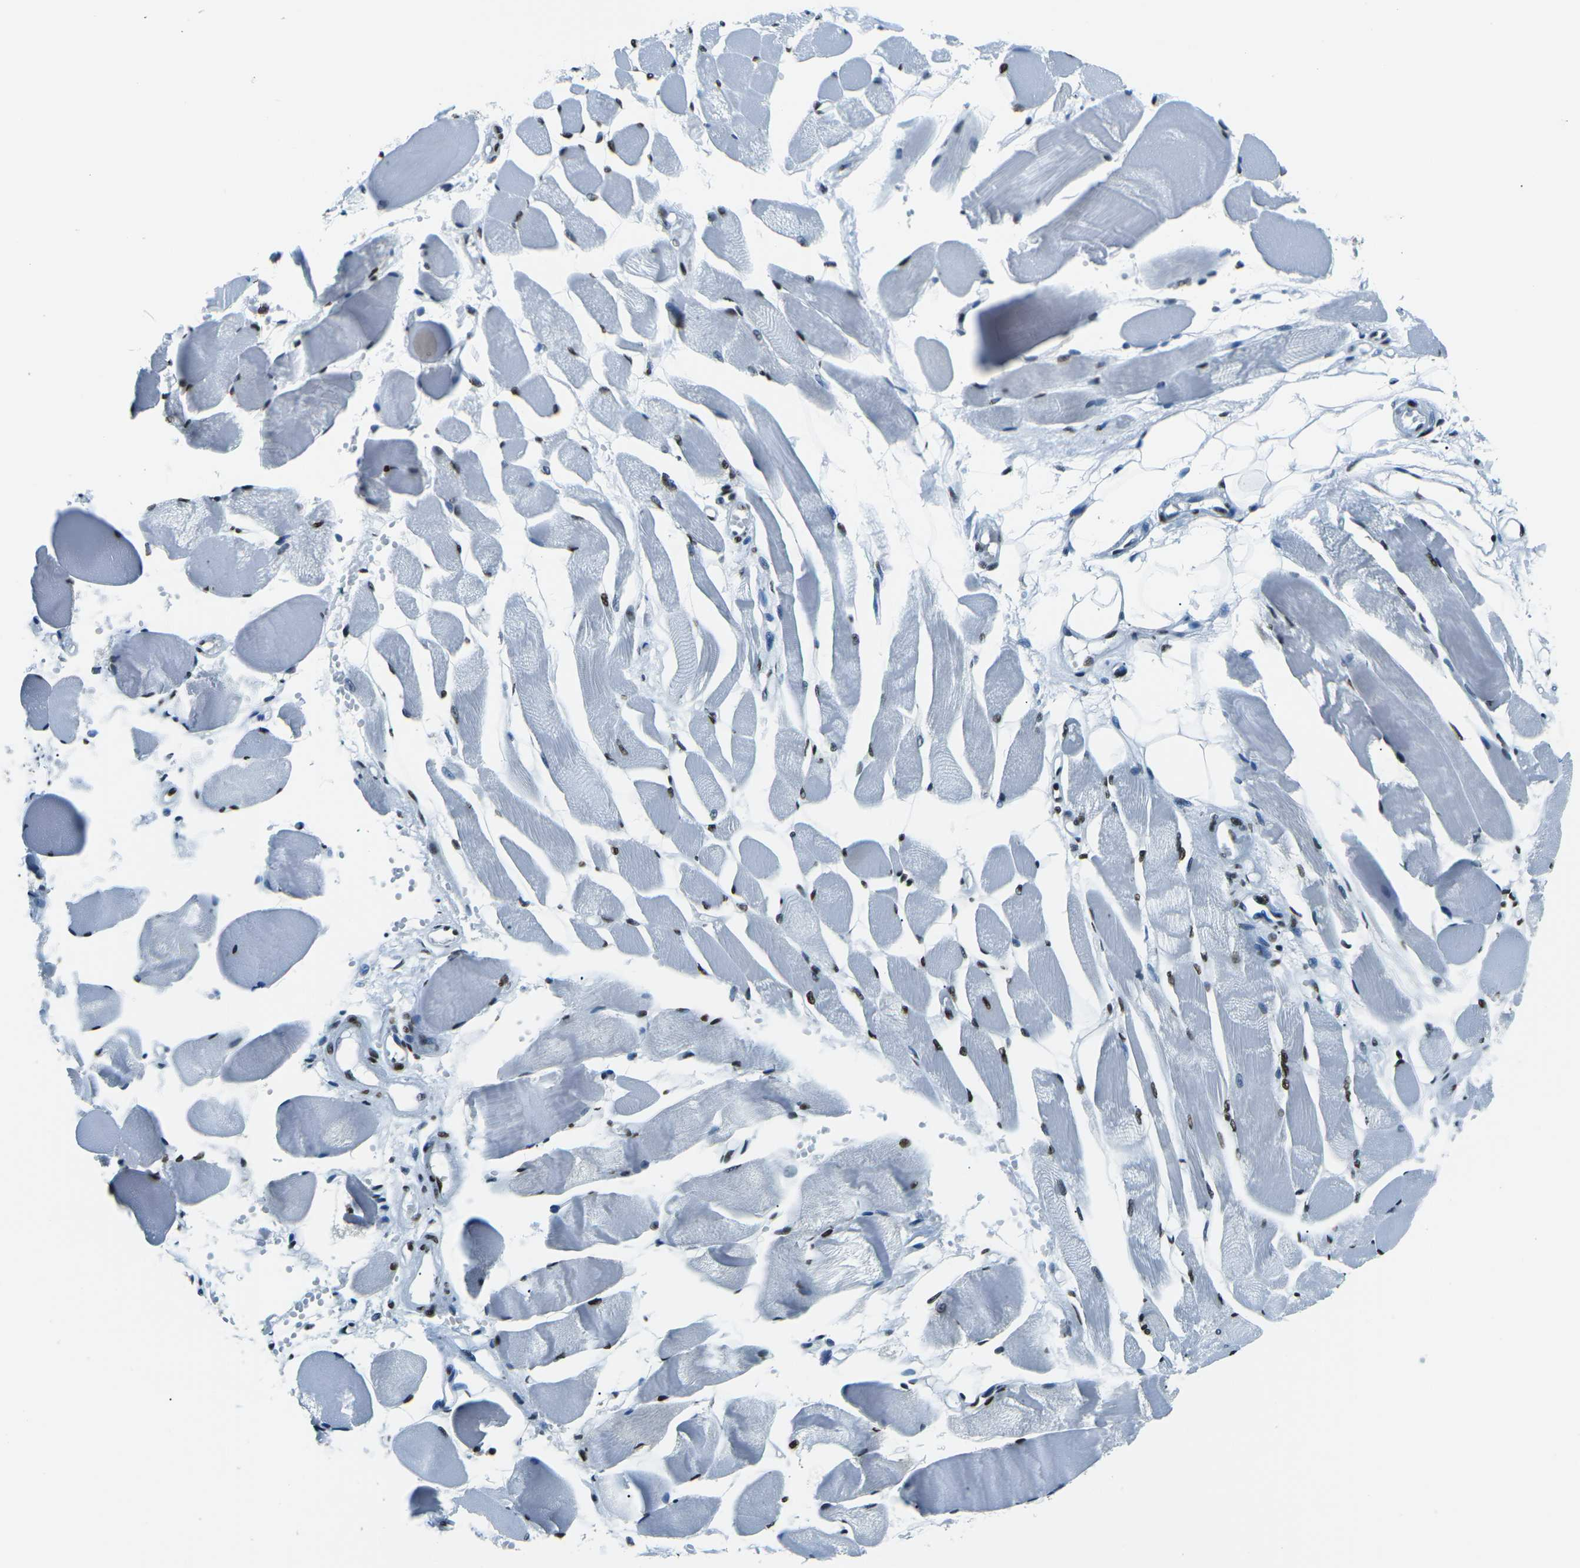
{"staining": {"intensity": "strong", "quantity": ">75%", "location": "nuclear"}, "tissue": "skeletal muscle", "cell_type": "Myocytes", "image_type": "normal", "snomed": [{"axis": "morphology", "description": "Normal tissue, NOS"}, {"axis": "topography", "description": "Skeletal muscle"}, {"axis": "topography", "description": "Peripheral nerve tissue"}], "caption": "A micrograph showing strong nuclear positivity in about >75% of myocytes in unremarkable skeletal muscle, as visualized by brown immunohistochemical staining.", "gene": "HNRNPL", "patient": {"sex": "female", "age": 84}}